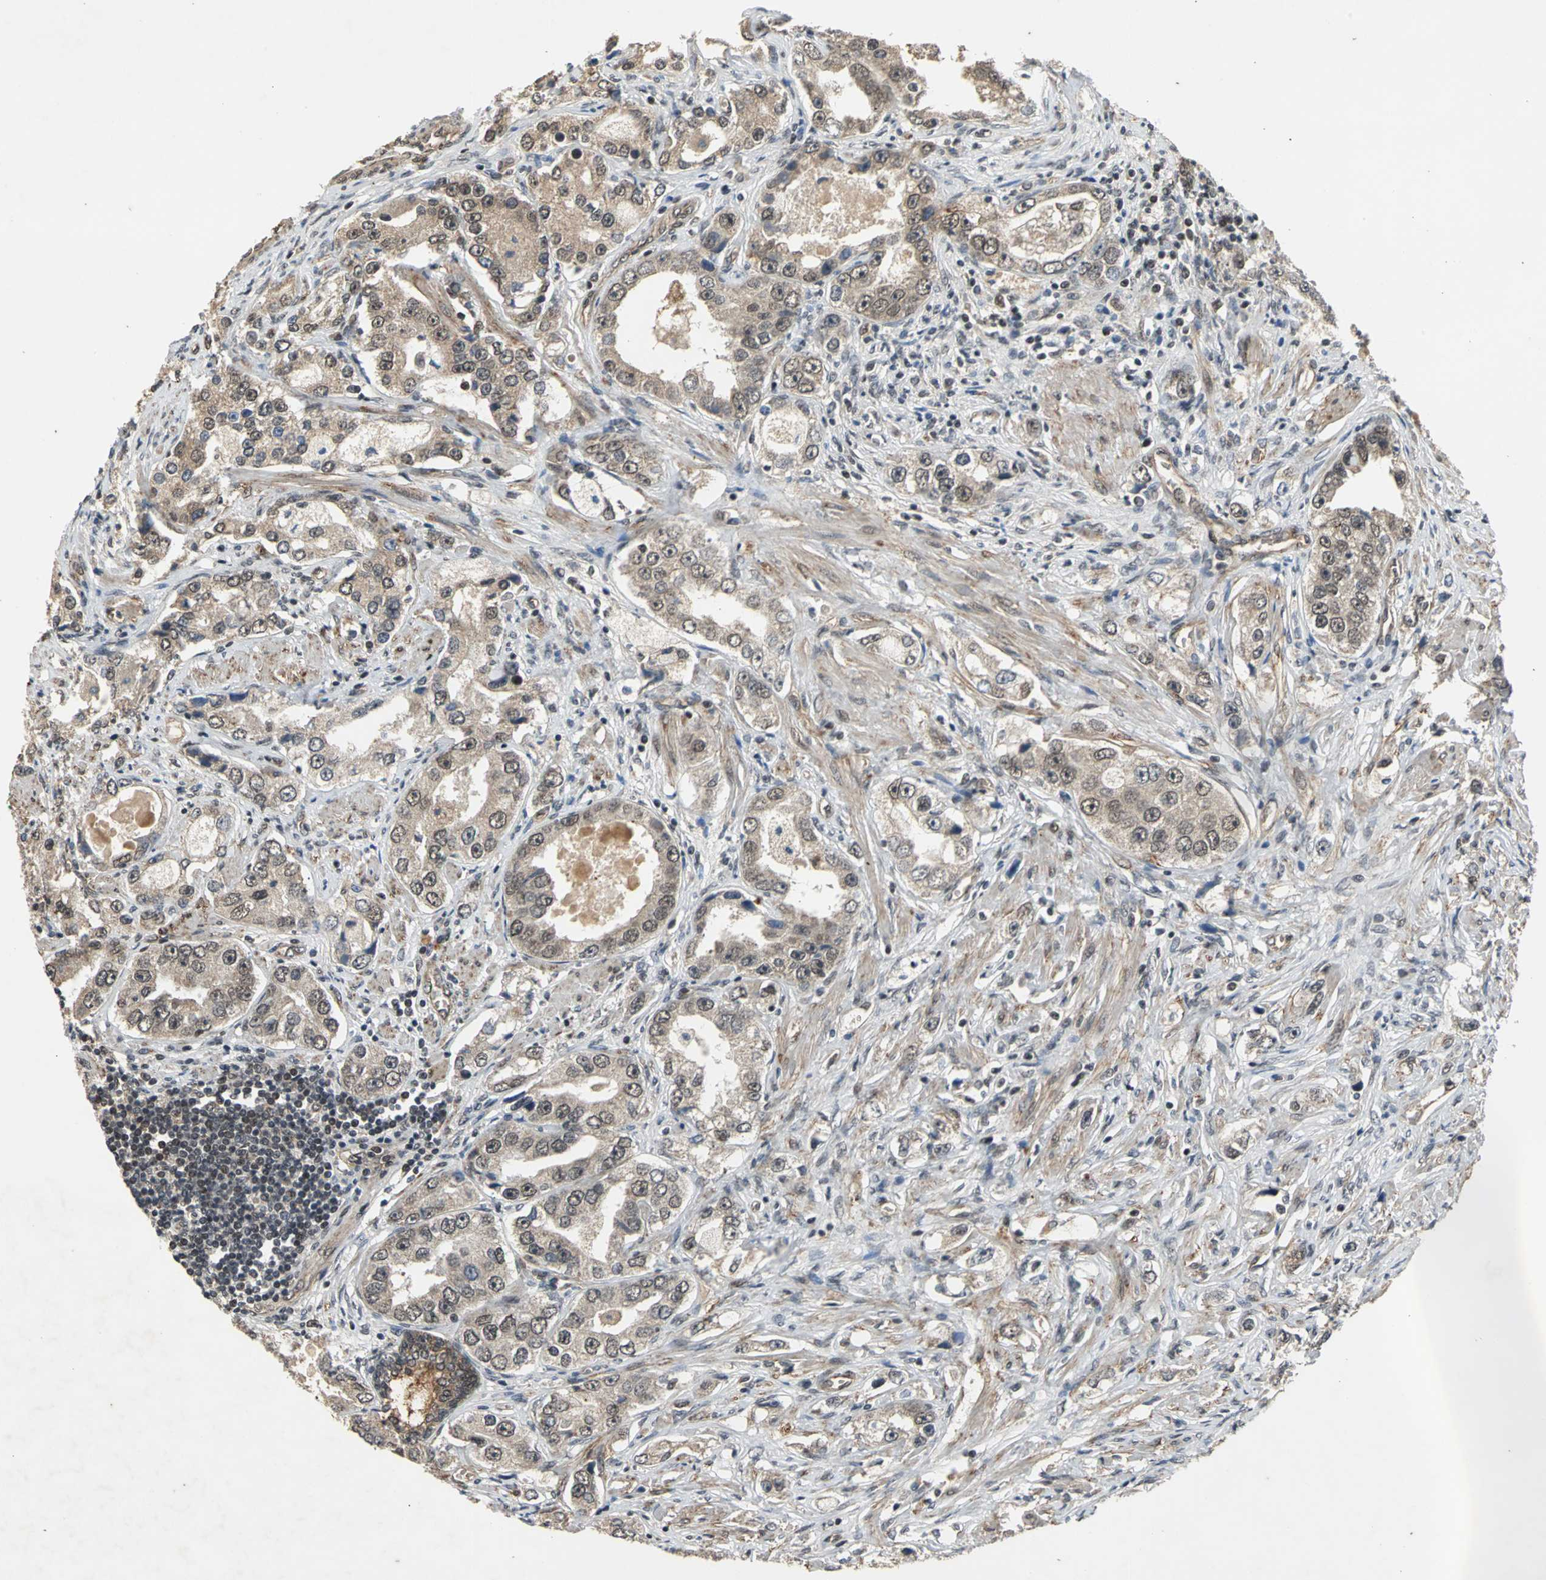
{"staining": {"intensity": "weak", "quantity": "25%-75%", "location": "cytoplasmic/membranous"}, "tissue": "prostate cancer", "cell_type": "Tumor cells", "image_type": "cancer", "snomed": [{"axis": "morphology", "description": "Adenocarcinoma, High grade"}, {"axis": "topography", "description": "Prostate"}], "caption": "Prostate cancer (adenocarcinoma (high-grade)) stained for a protein exhibits weak cytoplasmic/membranous positivity in tumor cells.", "gene": "NOTCH3", "patient": {"sex": "male", "age": 63}}